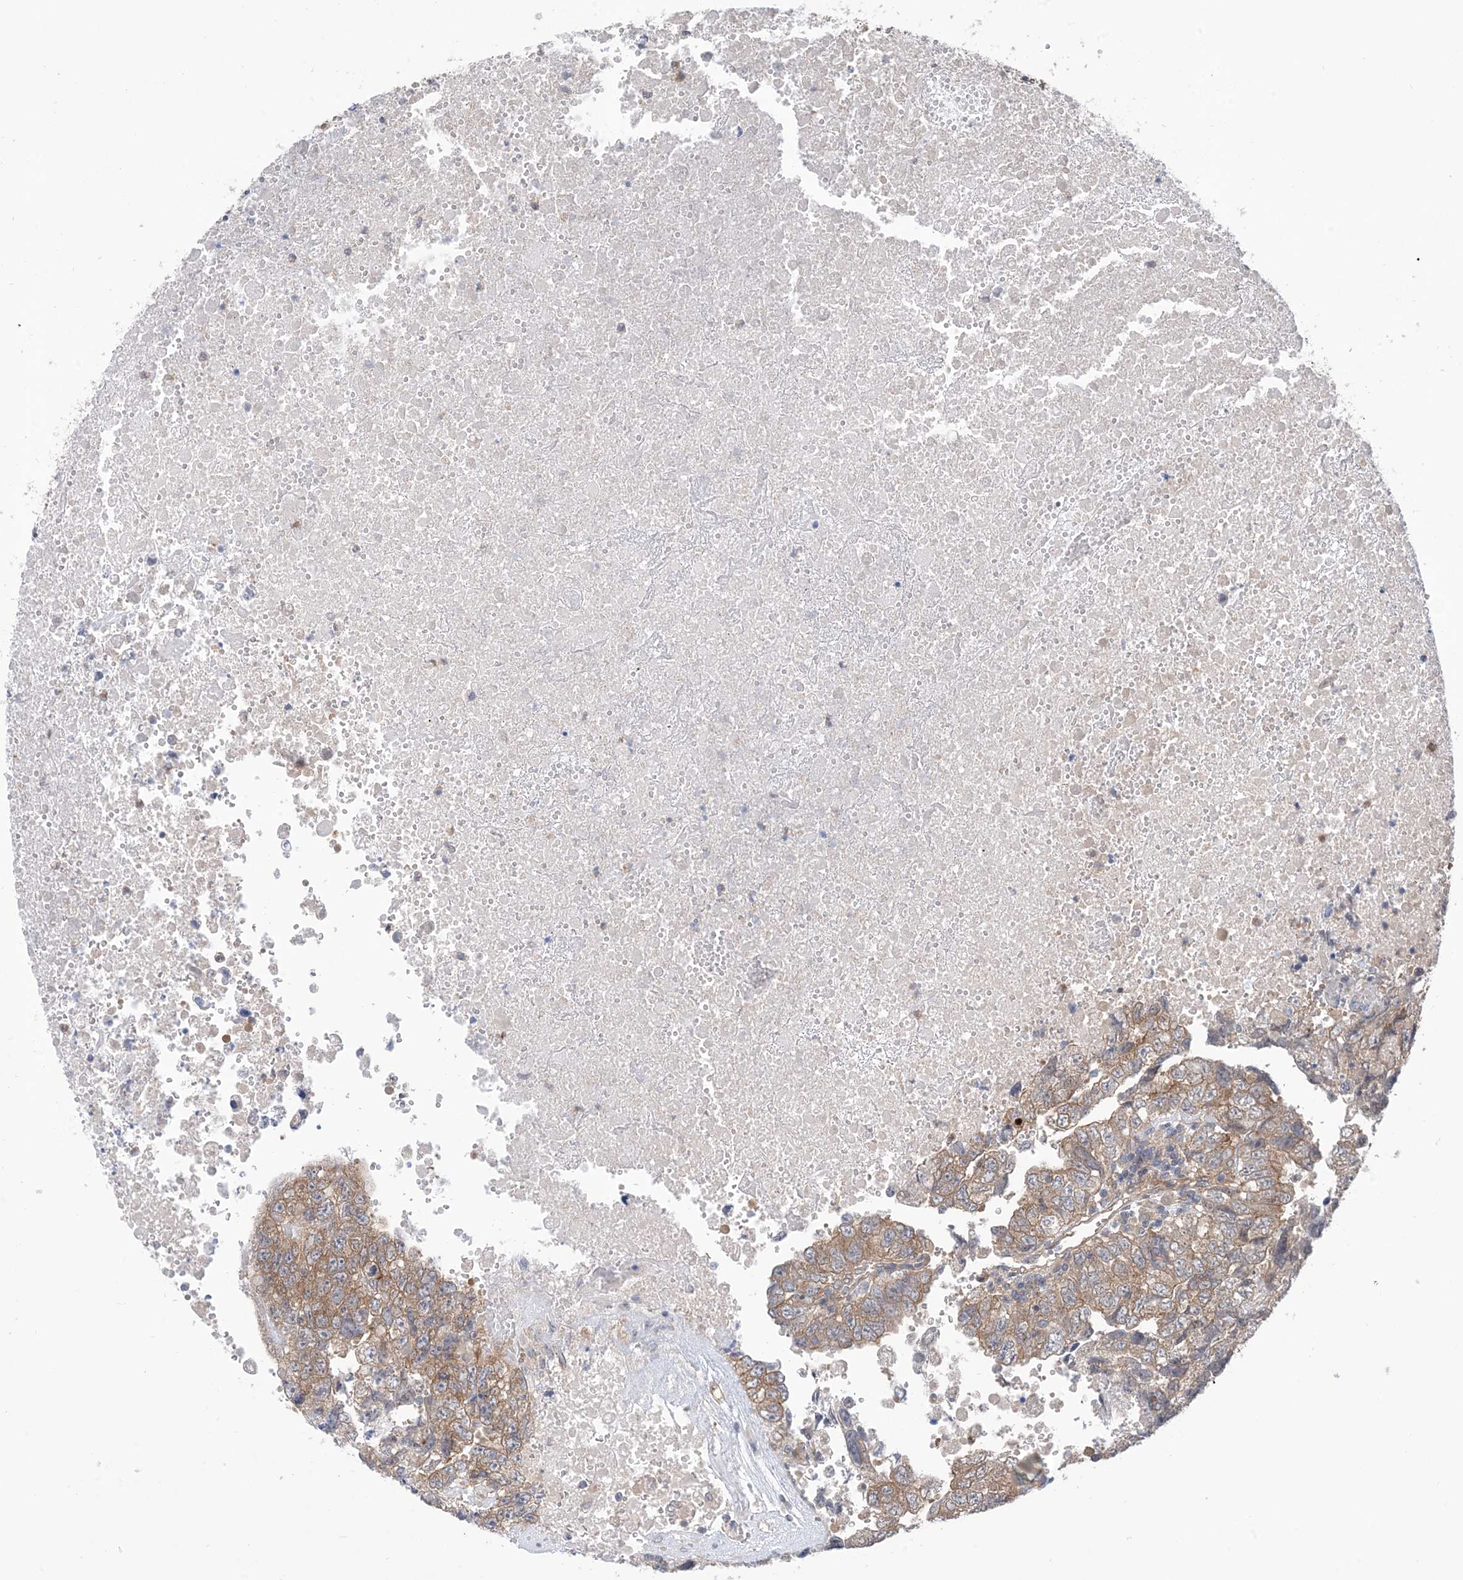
{"staining": {"intensity": "weak", "quantity": ">75%", "location": "cytoplasmic/membranous"}, "tissue": "testis cancer", "cell_type": "Tumor cells", "image_type": "cancer", "snomed": [{"axis": "morphology", "description": "Carcinoma, Embryonal, NOS"}, {"axis": "topography", "description": "Testis"}], "caption": "IHC of testis cancer (embryonal carcinoma) demonstrates low levels of weak cytoplasmic/membranous expression in about >75% of tumor cells.", "gene": "EHBP1", "patient": {"sex": "male", "age": 37}}